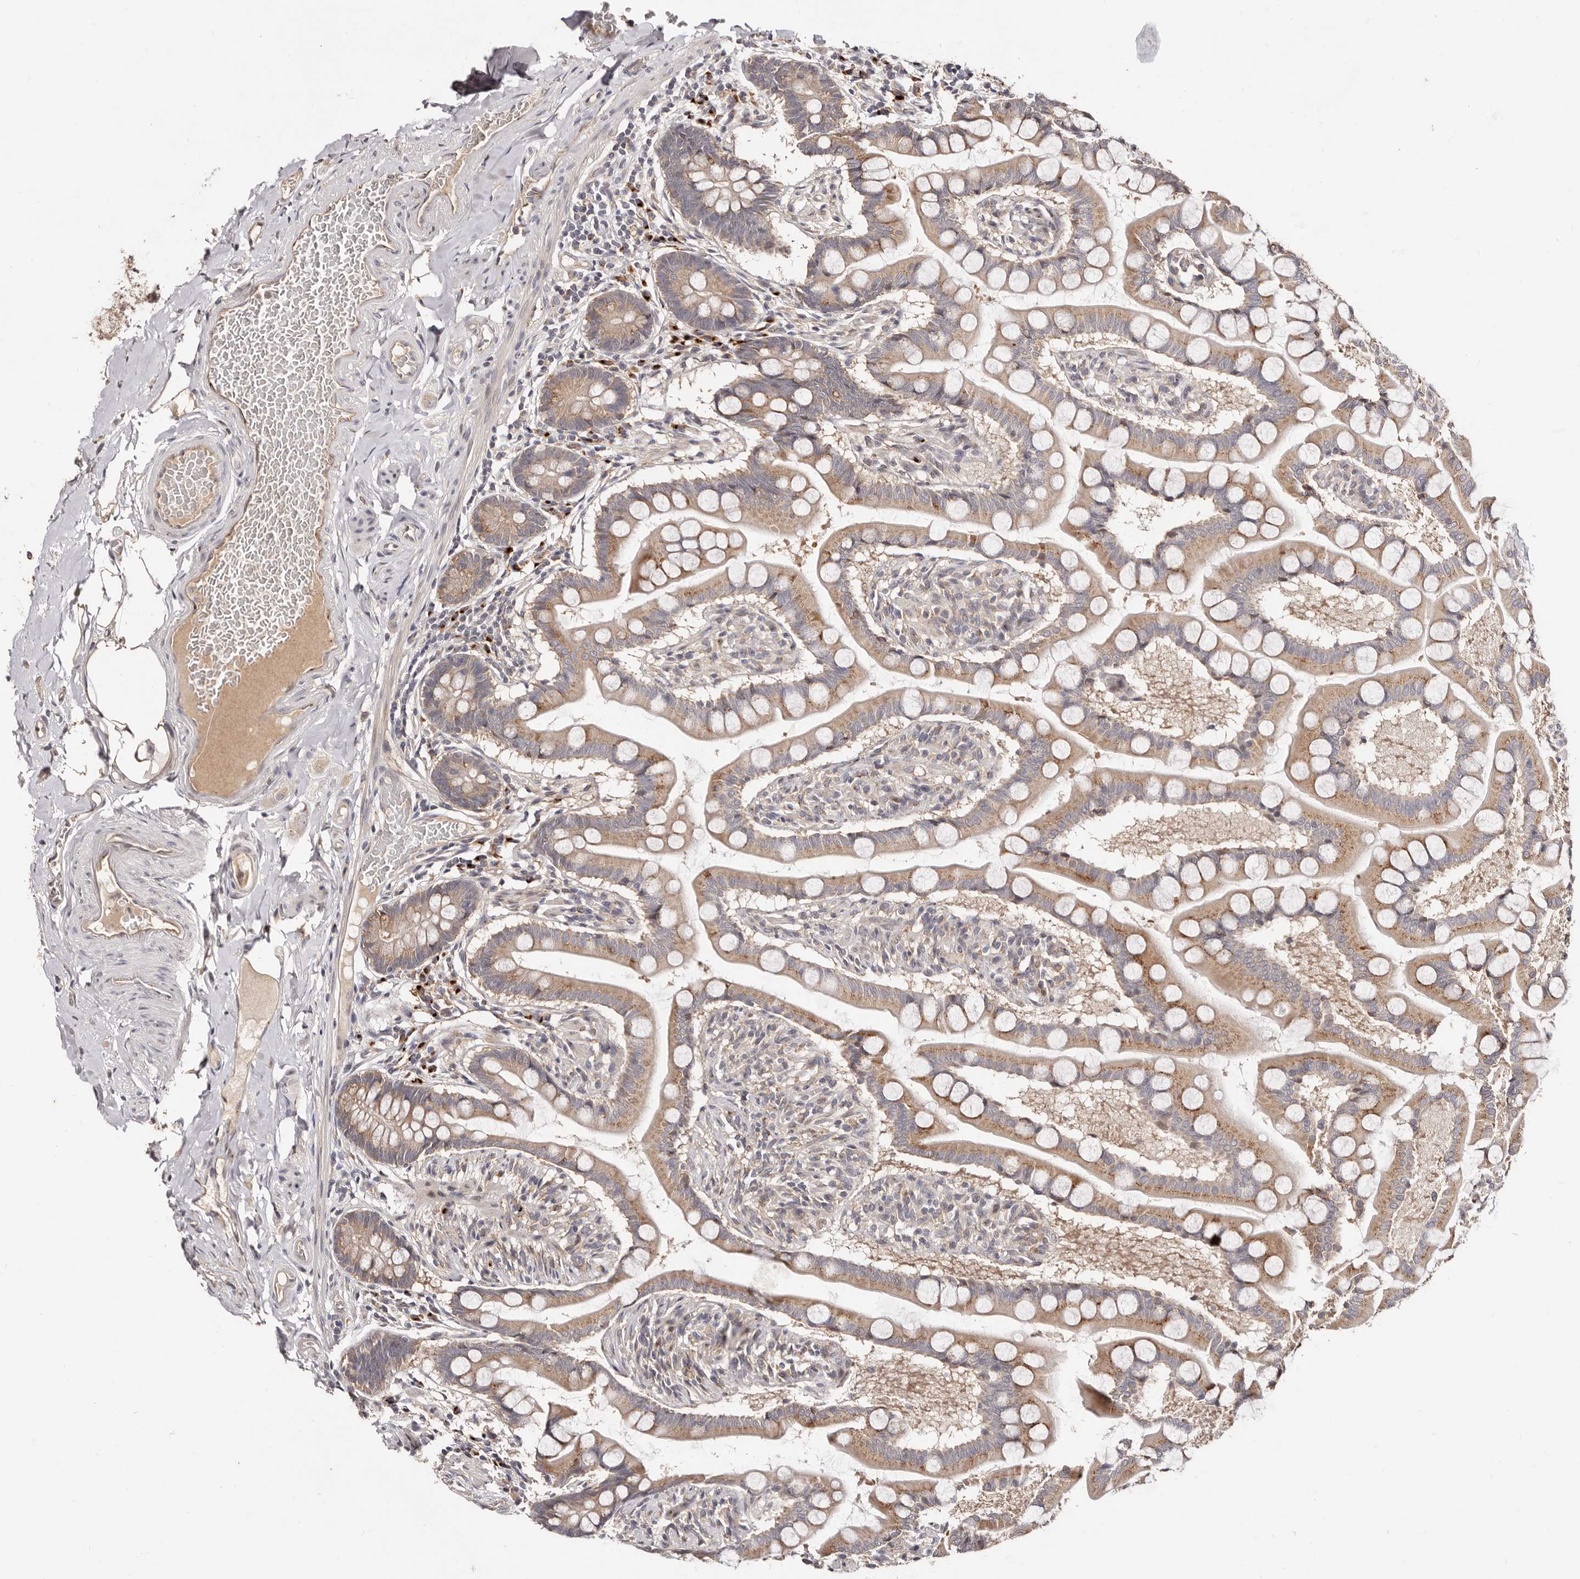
{"staining": {"intensity": "moderate", "quantity": "25%-75%", "location": "cytoplasmic/membranous"}, "tissue": "small intestine", "cell_type": "Glandular cells", "image_type": "normal", "snomed": [{"axis": "morphology", "description": "Normal tissue, NOS"}, {"axis": "topography", "description": "Small intestine"}], "caption": "High-magnification brightfield microscopy of benign small intestine stained with DAB (3,3'-diaminobenzidine) (brown) and counterstained with hematoxylin (blue). glandular cells exhibit moderate cytoplasmic/membranous expression is identified in about25%-75% of cells.", "gene": "DACT2", "patient": {"sex": "male", "age": 41}}